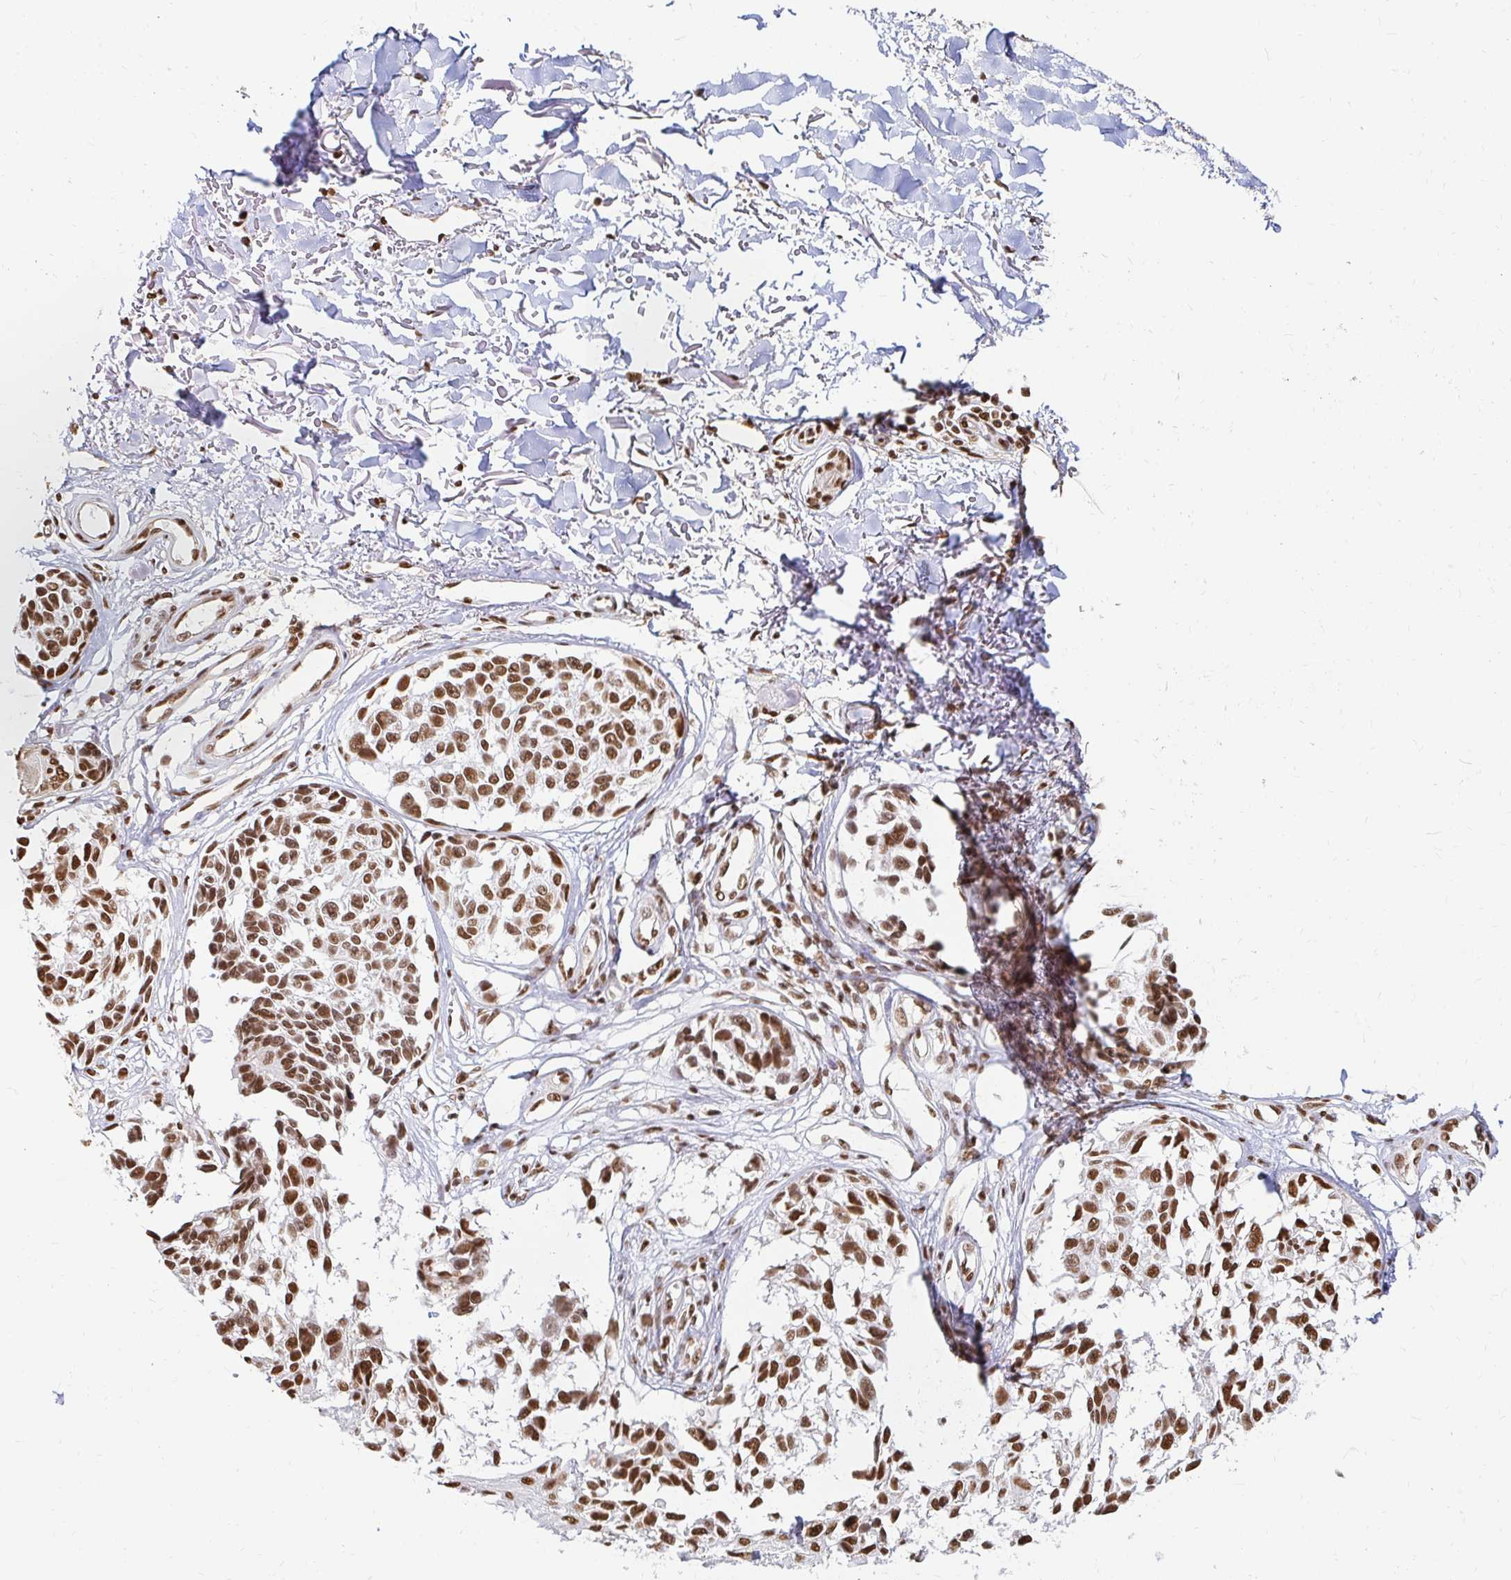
{"staining": {"intensity": "strong", "quantity": ">75%", "location": "nuclear"}, "tissue": "melanoma", "cell_type": "Tumor cells", "image_type": "cancer", "snomed": [{"axis": "morphology", "description": "Malignant melanoma, NOS"}, {"axis": "topography", "description": "Skin"}], "caption": "High-magnification brightfield microscopy of malignant melanoma stained with DAB (brown) and counterstained with hematoxylin (blue). tumor cells exhibit strong nuclear staining is seen in about>75% of cells. (DAB IHC, brown staining for protein, blue staining for nuclei).", "gene": "HNRNPU", "patient": {"sex": "male", "age": 73}}